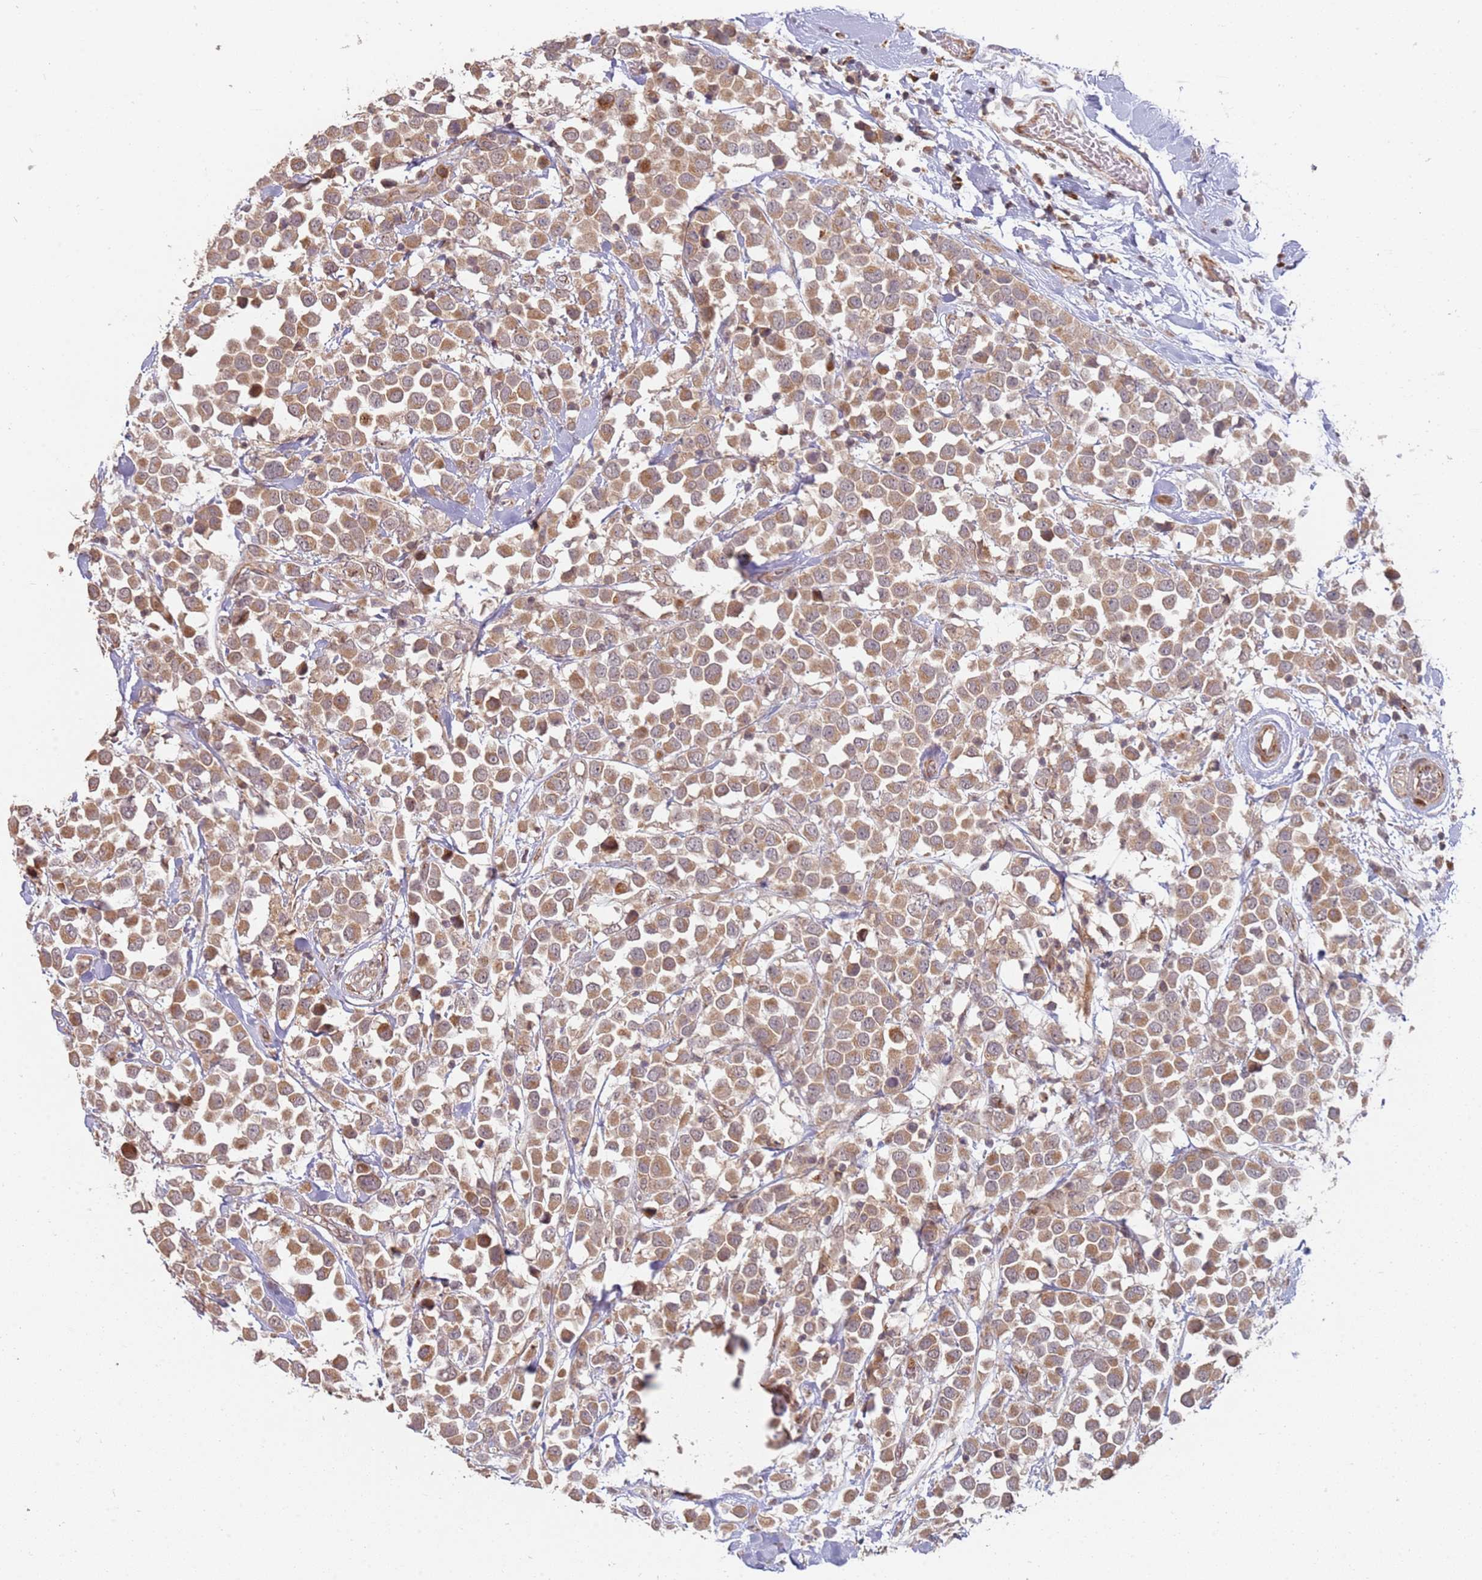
{"staining": {"intensity": "weak", "quantity": ">75%", "location": "cytoplasmic/membranous"}, "tissue": "breast cancer", "cell_type": "Tumor cells", "image_type": "cancer", "snomed": [{"axis": "morphology", "description": "Duct carcinoma"}, {"axis": "topography", "description": "Breast"}], "caption": "Immunohistochemical staining of breast infiltrating ductal carcinoma shows low levels of weak cytoplasmic/membranous protein positivity in about >75% of tumor cells.", "gene": "MPEG1", "patient": {"sex": "female", "age": 61}}